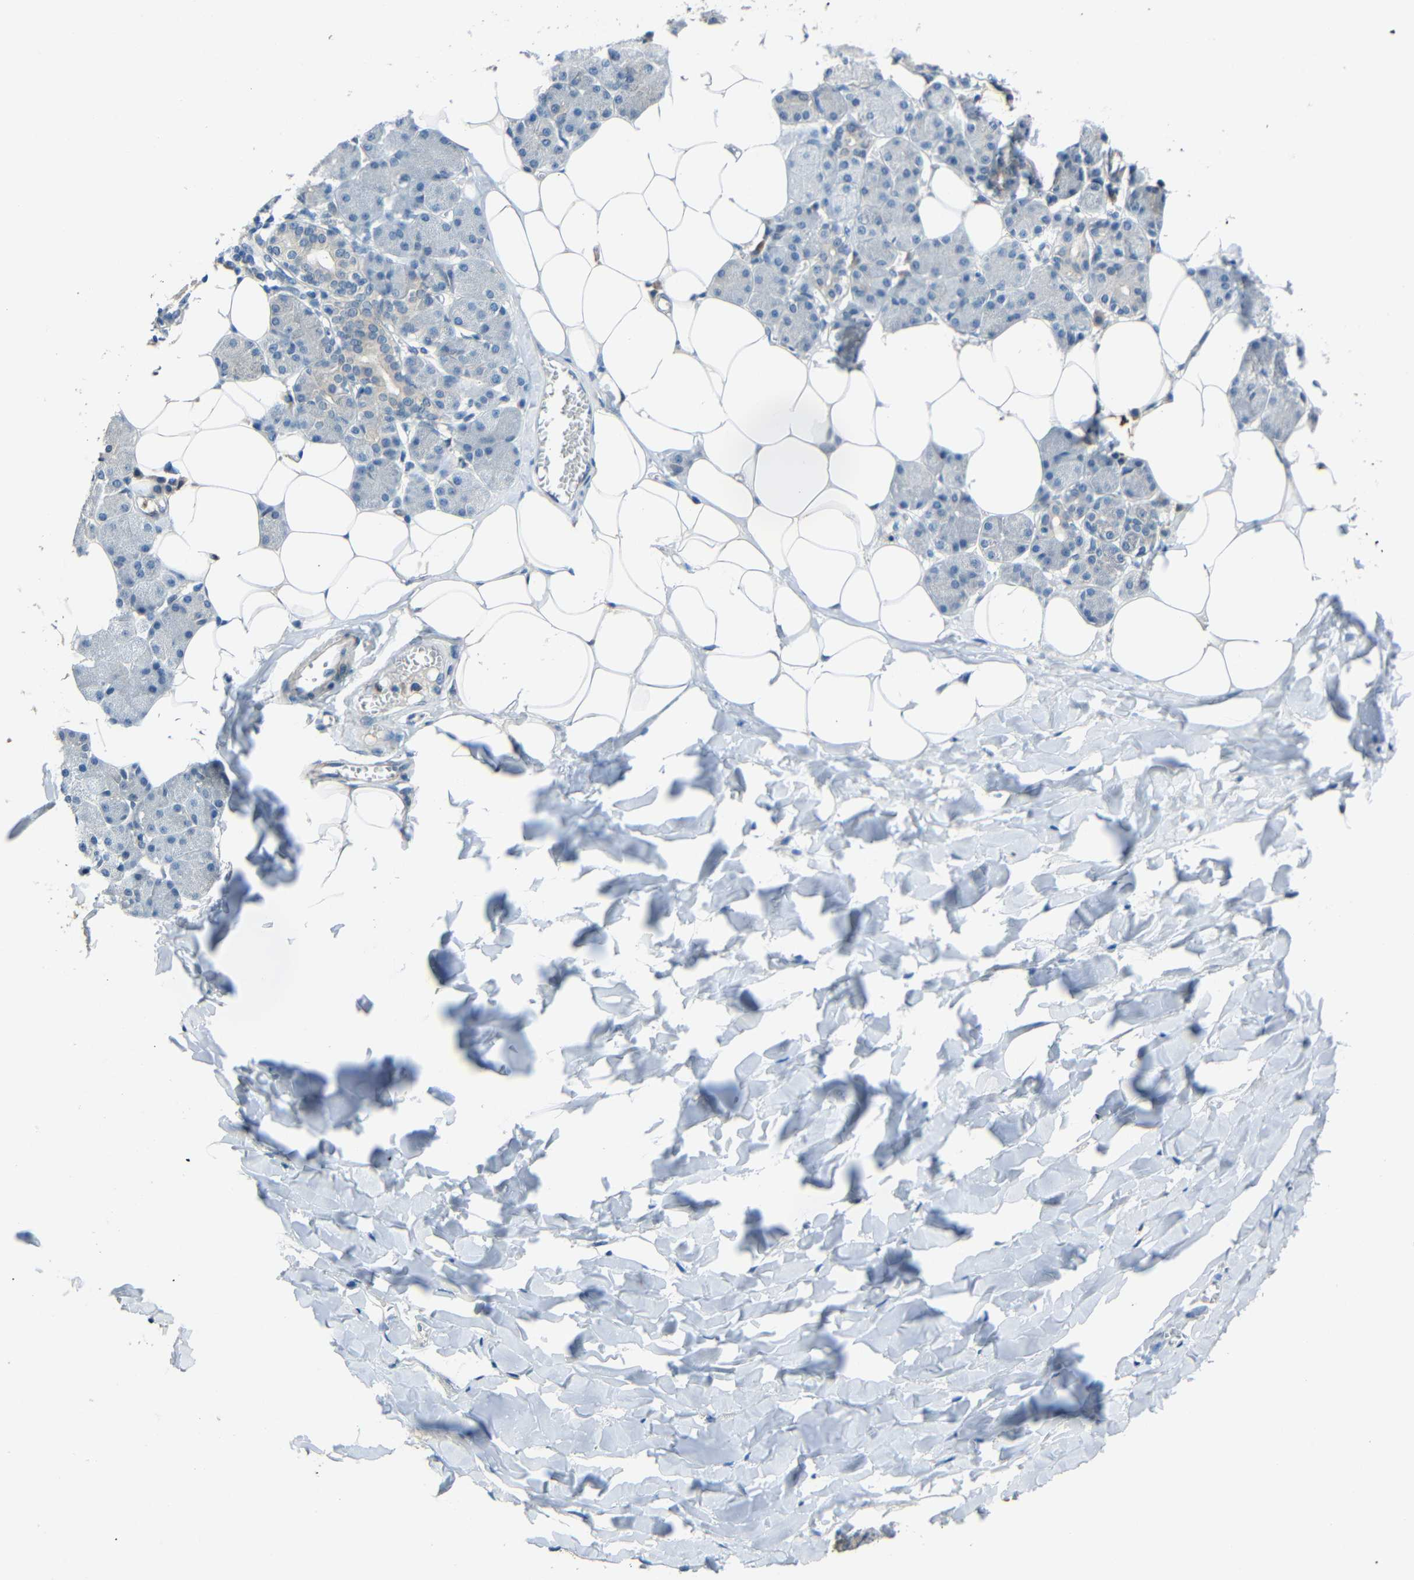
{"staining": {"intensity": "weak", "quantity": "<25%", "location": "cytoplasmic/membranous"}, "tissue": "salivary gland", "cell_type": "Glandular cells", "image_type": "normal", "snomed": [{"axis": "morphology", "description": "Normal tissue, NOS"}, {"axis": "morphology", "description": "Adenoma, NOS"}, {"axis": "topography", "description": "Salivary gland"}], "caption": "IHC image of benign human salivary gland stained for a protein (brown), which reveals no positivity in glandular cells.", "gene": "STBD1", "patient": {"sex": "female", "age": 32}}